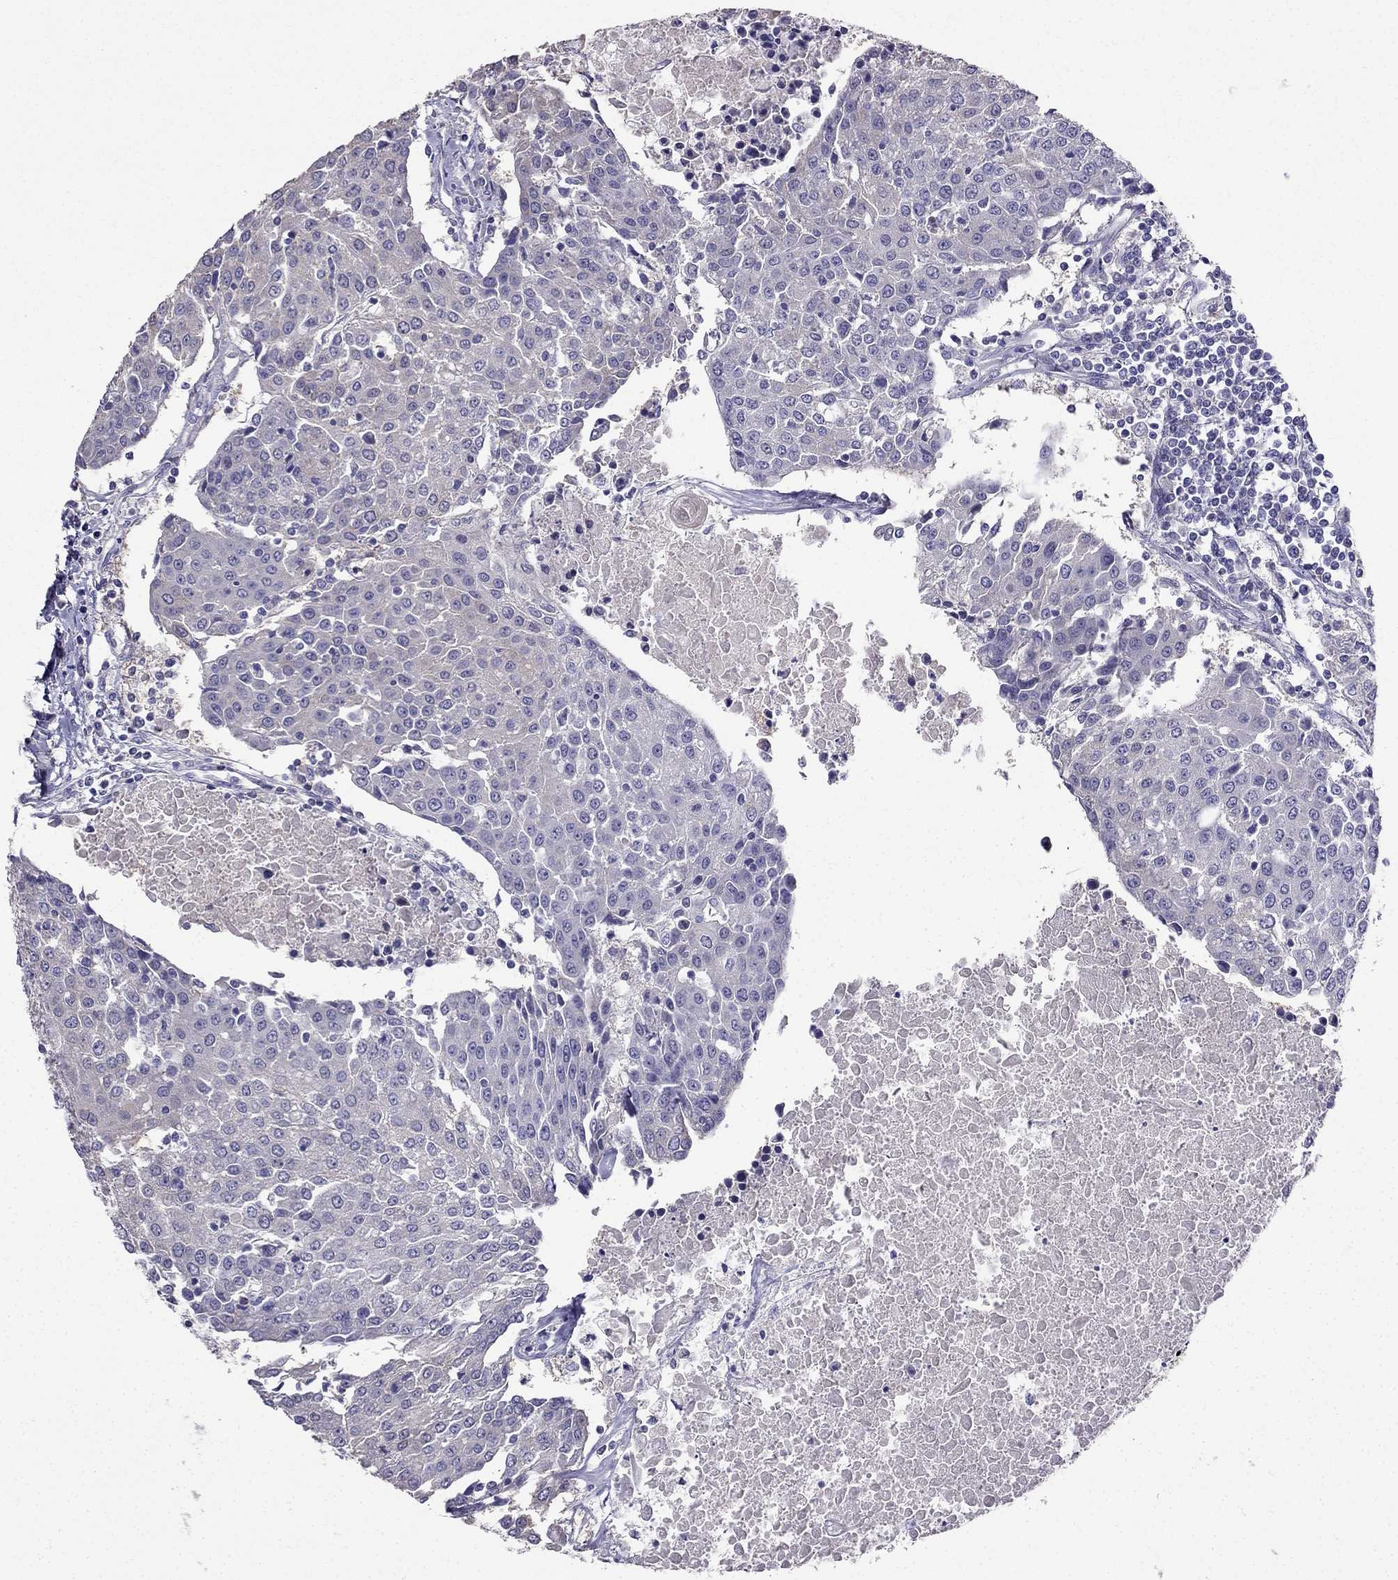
{"staining": {"intensity": "negative", "quantity": "none", "location": "none"}, "tissue": "urothelial cancer", "cell_type": "Tumor cells", "image_type": "cancer", "snomed": [{"axis": "morphology", "description": "Urothelial carcinoma, High grade"}, {"axis": "topography", "description": "Urinary bladder"}], "caption": "This is an immunohistochemistry (IHC) image of urothelial cancer. There is no positivity in tumor cells.", "gene": "AS3MT", "patient": {"sex": "female", "age": 85}}